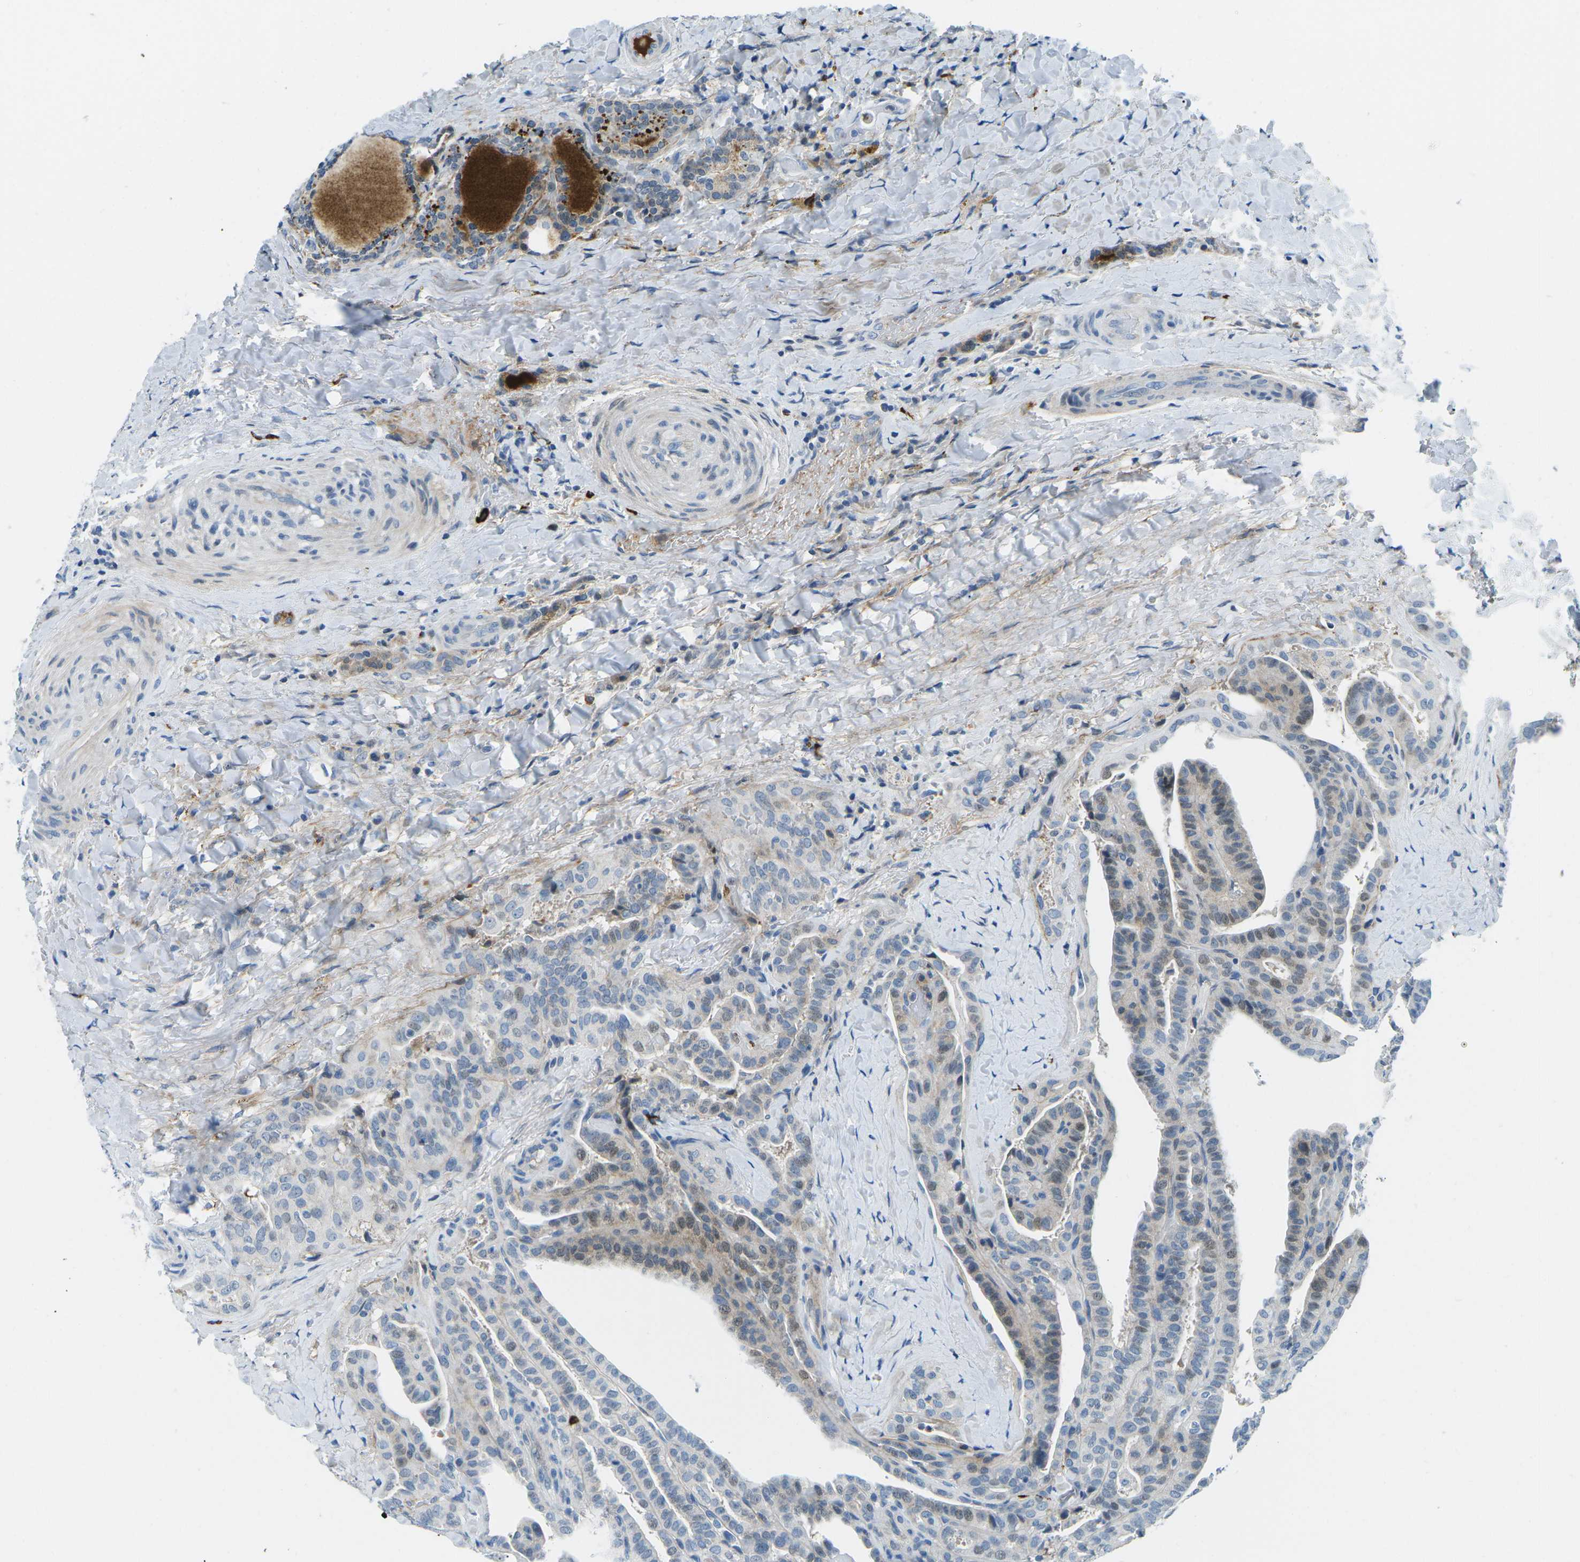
{"staining": {"intensity": "weak", "quantity": "<25%", "location": "cytoplasmic/membranous,nuclear"}, "tissue": "thyroid cancer", "cell_type": "Tumor cells", "image_type": "cancer", "snomed": [{"axis": "morphology", "description": "Papillary adenocarcinoma, NOS"}, {"axis": "topography", "description": "Thyroid gland"}], "caption": "This is a photomicrograph of immunohistochemistry (IHC) staining of papillary adenocarcinoma (thyroid), which shows no positivity in tumor cells. Brightfield microscopy of IHC stained with DAB (3,3'-diaminobenzidine) (brown) and hematoxylin (blue), captured at high magnification.", "gene": "CFB", "patient": {"sex": "male", "age": 77}}